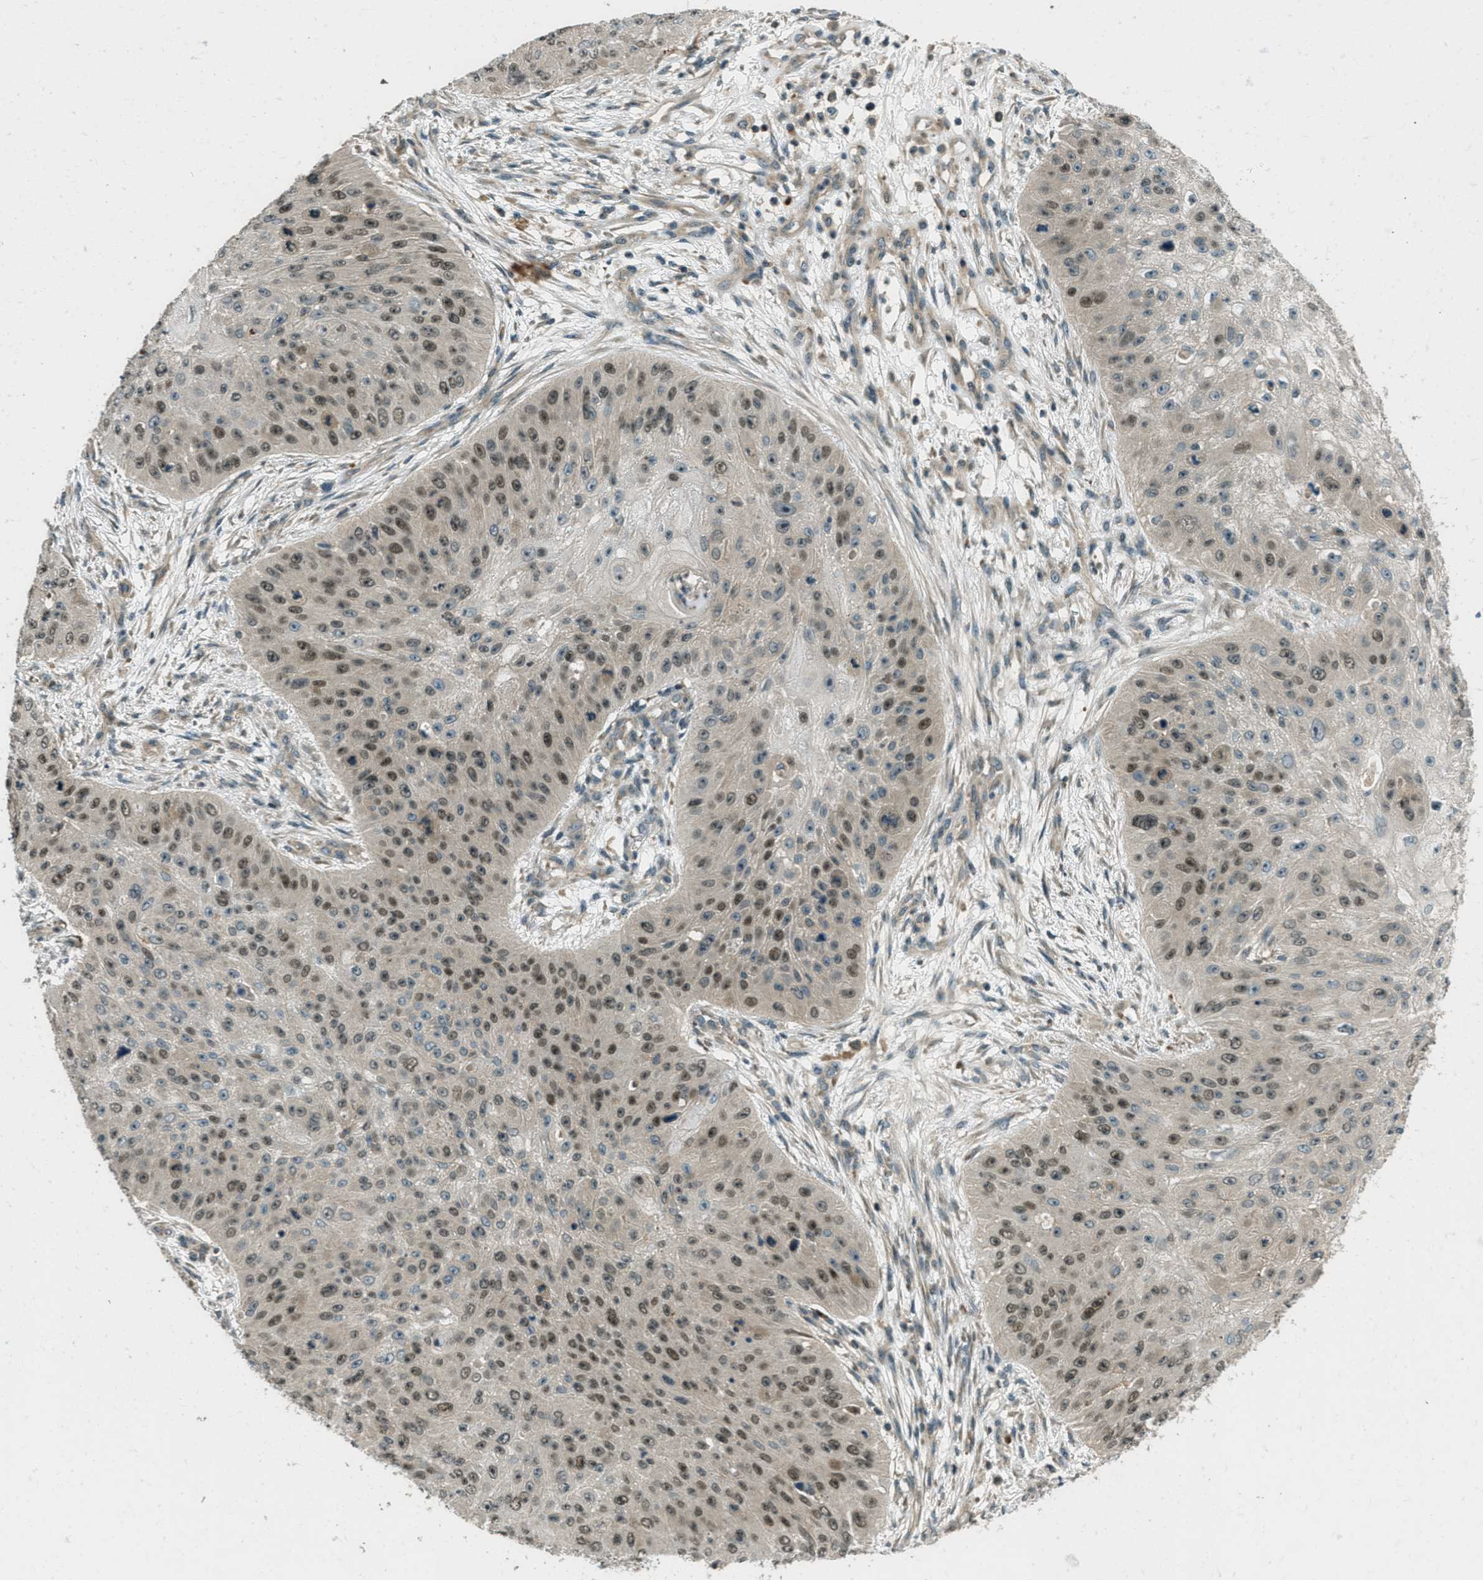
{"staining": {"intensity": "moderate", "quantity": "25%-75%", "location": "nuclear"}, "tissue": "skin cancer", "cell_type": "Tumor cells", "image_type": "cancer", "snomed": [{"axis": "morphology", "description": "Squamous cell carcinoma, NOS"}, {"axis": "topography", "description": "Skin"}], "caption": "The image shows immunohistochemical staining of skin cancer. There is moderate nuclear staining is present in approximately 25%-75% of tumor cells.", "gene": "PTPN23", "patient": {"sex": "female", "age": 80}}